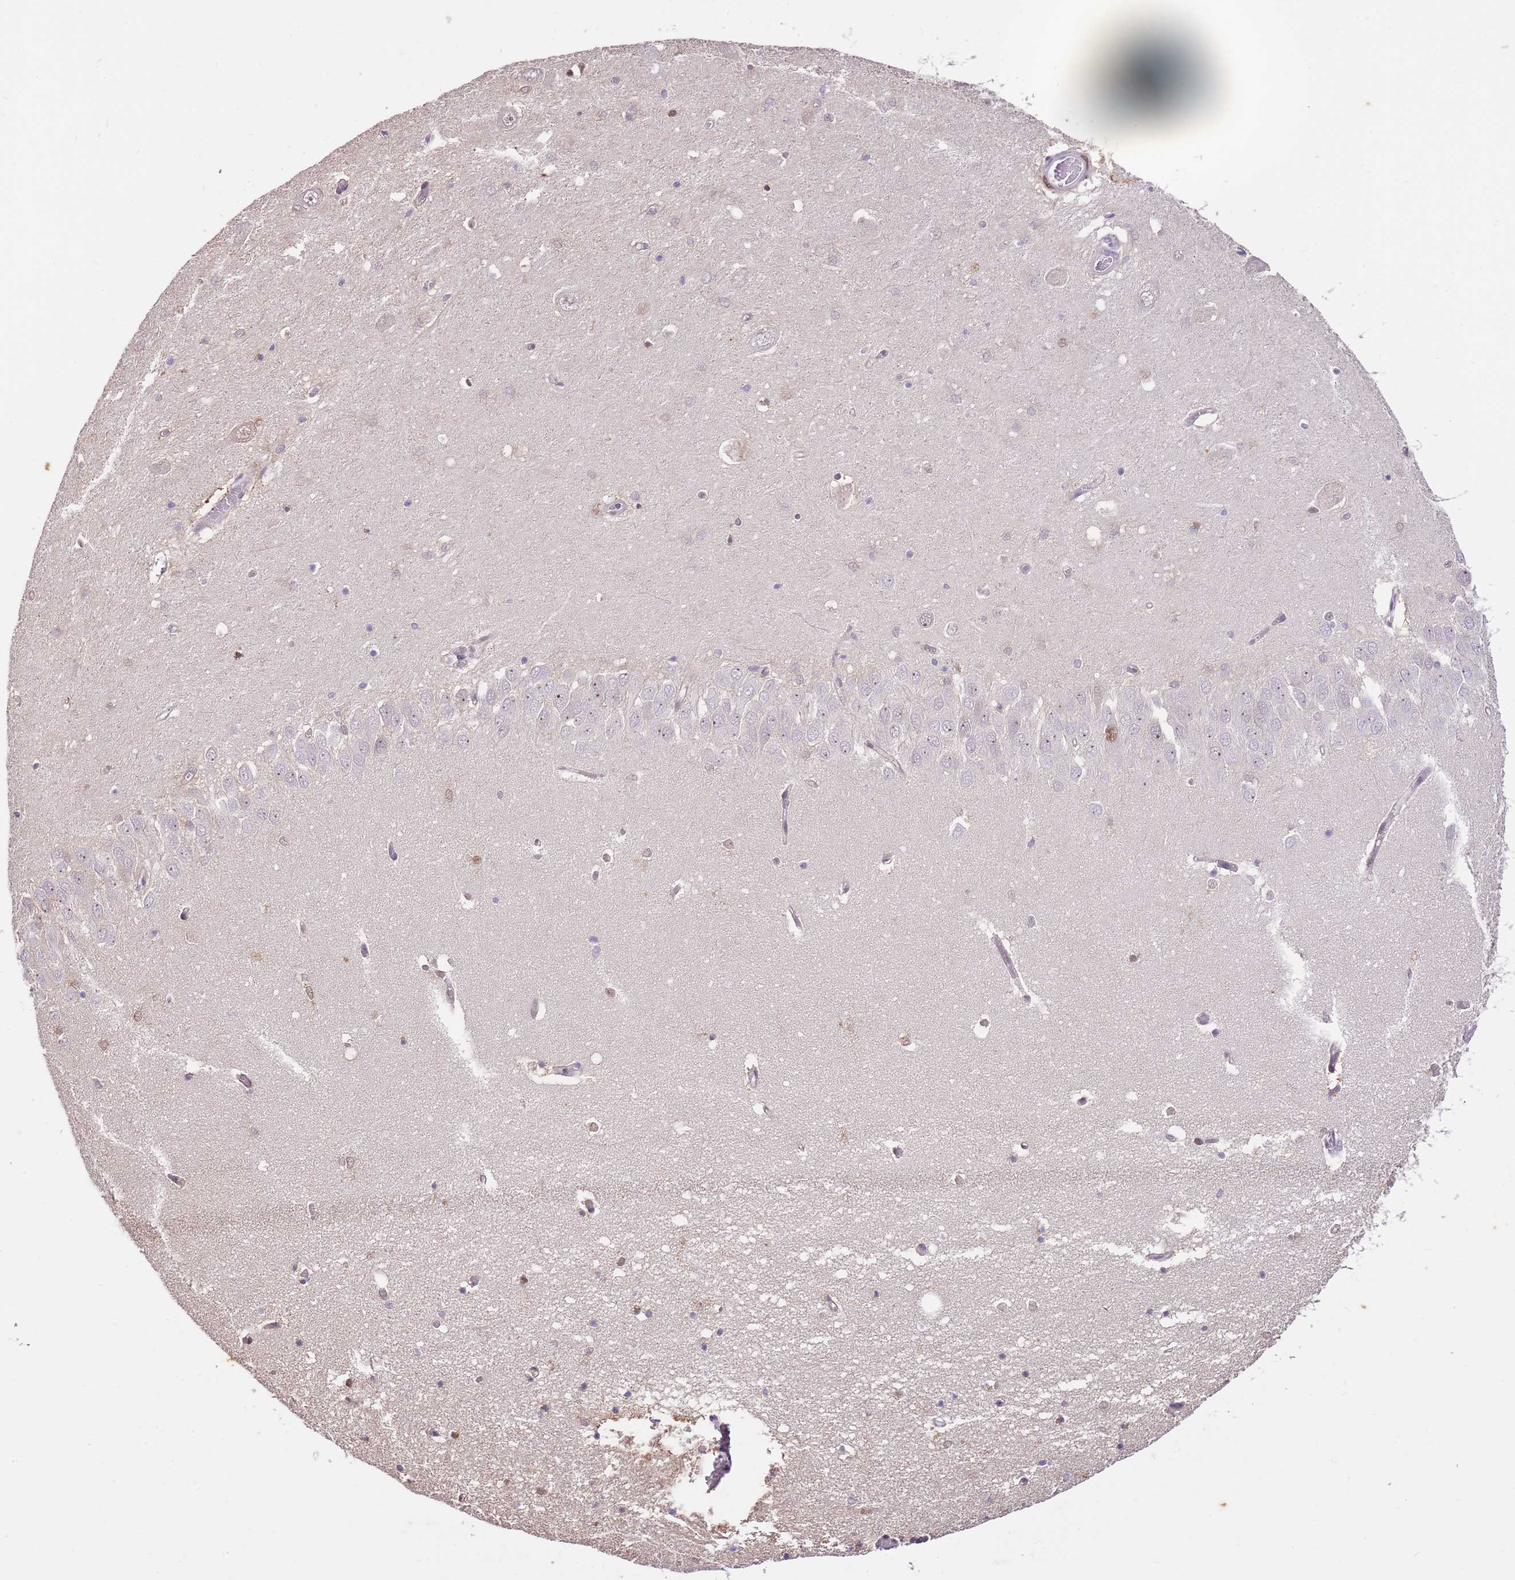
{"staining": {"intensity": "negative", "quantity": "none", "location": "none"}, "tissue": "hippocampus", "cell_type": "Glial cells", "image_type": "normal", "snomed": [{"axis": "morphology", "description": "Normal tissue, NOS"}, {"axis": "topography", "description": "Hippocampus"}], "caption": "Hippocampus stained for a protein using IHC shows no positivity glial cells.", "gene": "RFK", "patient": {"sex": "male", "age": 70}}